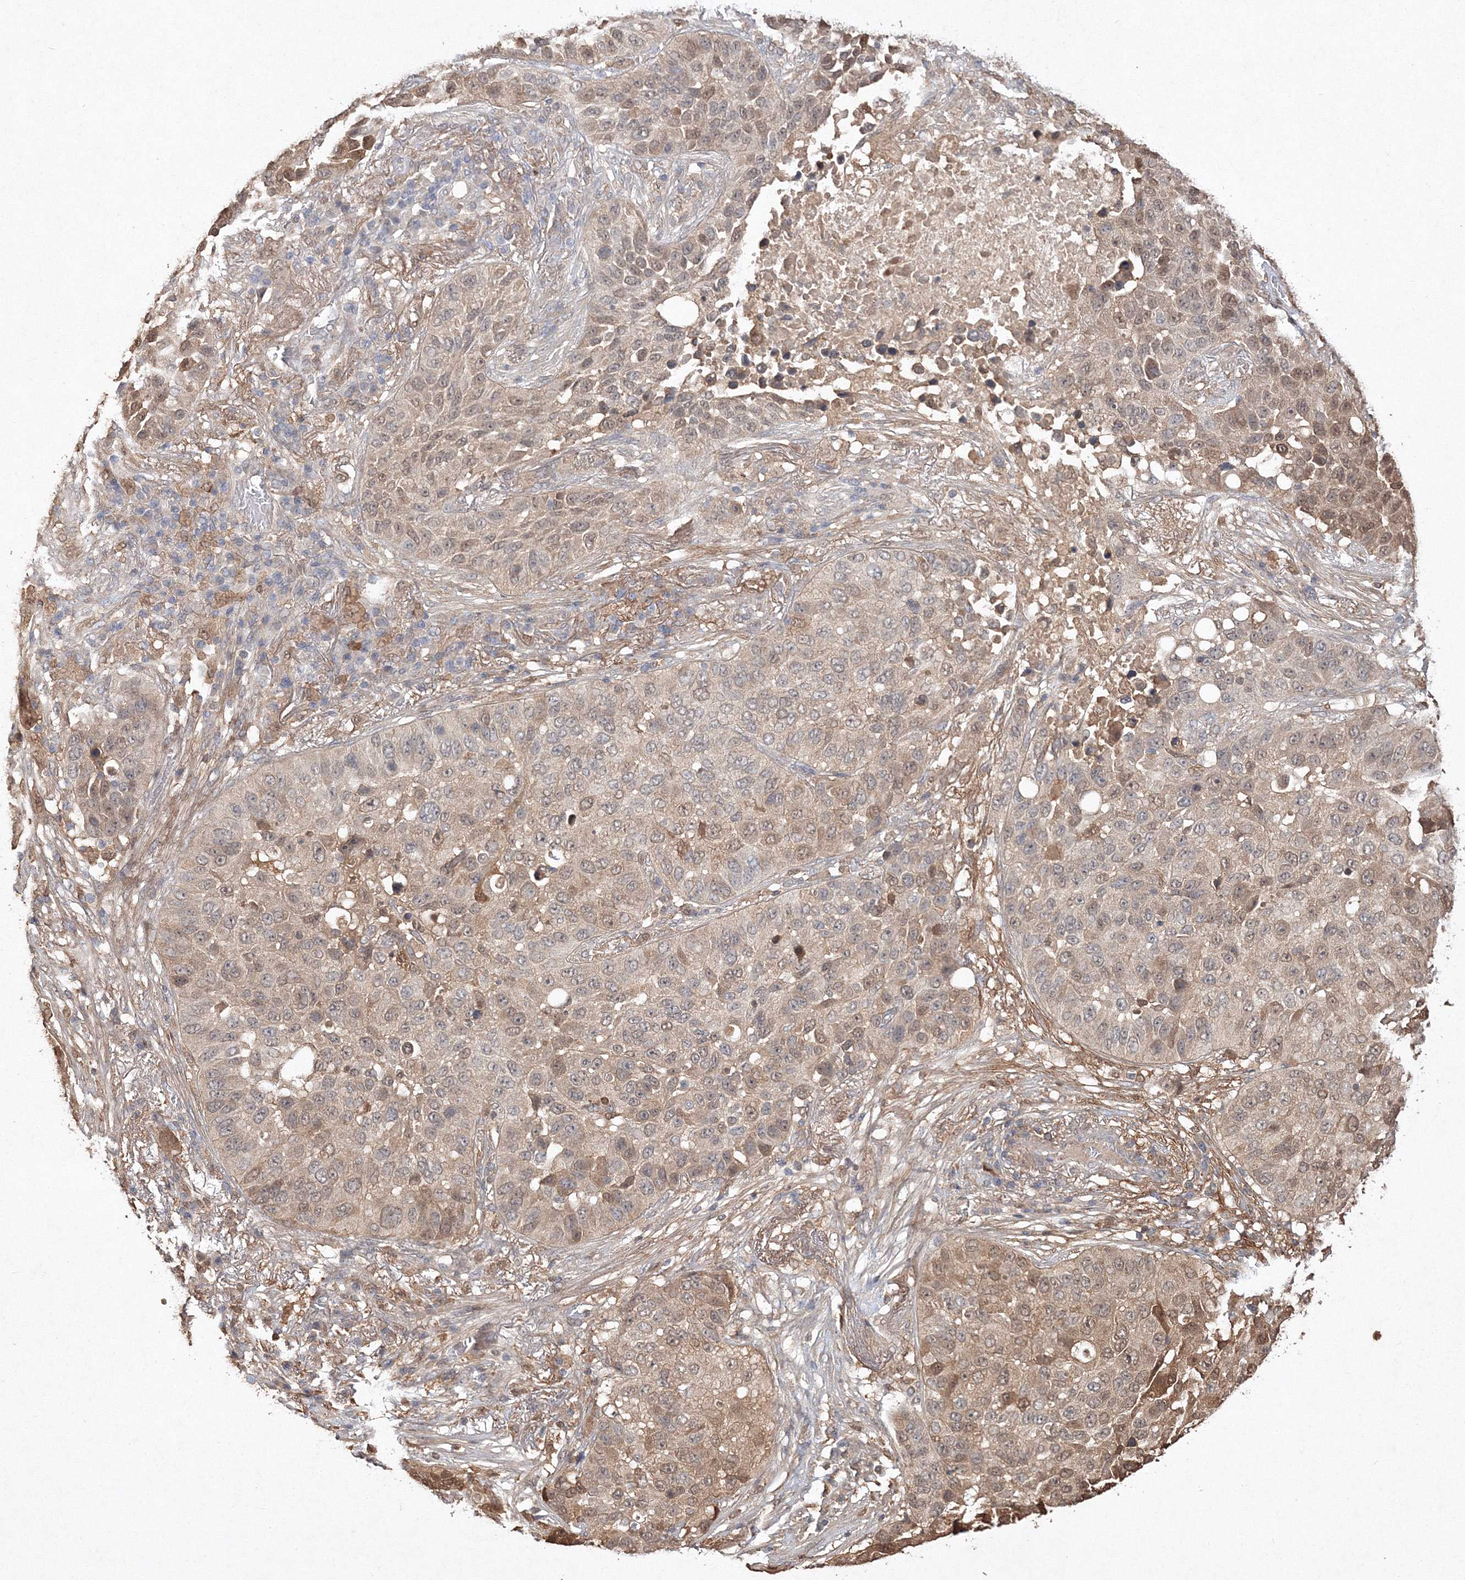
{"staining": {"intensity": "weak", "quantity": ">75%", "location": "cytoplasmic/membranous,nuclear"}, "tissue": "lung cancer", "cell_type": "Tumor cells", "image_type": "cancer", "snomed": [{"axis": "morphology", "description": "Squamous cell carcinoma, NOS"}, {"axis": "topography", "description": "Lung"}], "caption": "Protein expression analysis of human lung cancer reveals weak cytoplasmic/membranous and nuclear positivity in about >75% of tumor cells.", "gene": "S100A11", "patient": {"sex": "male", "age": 57}}